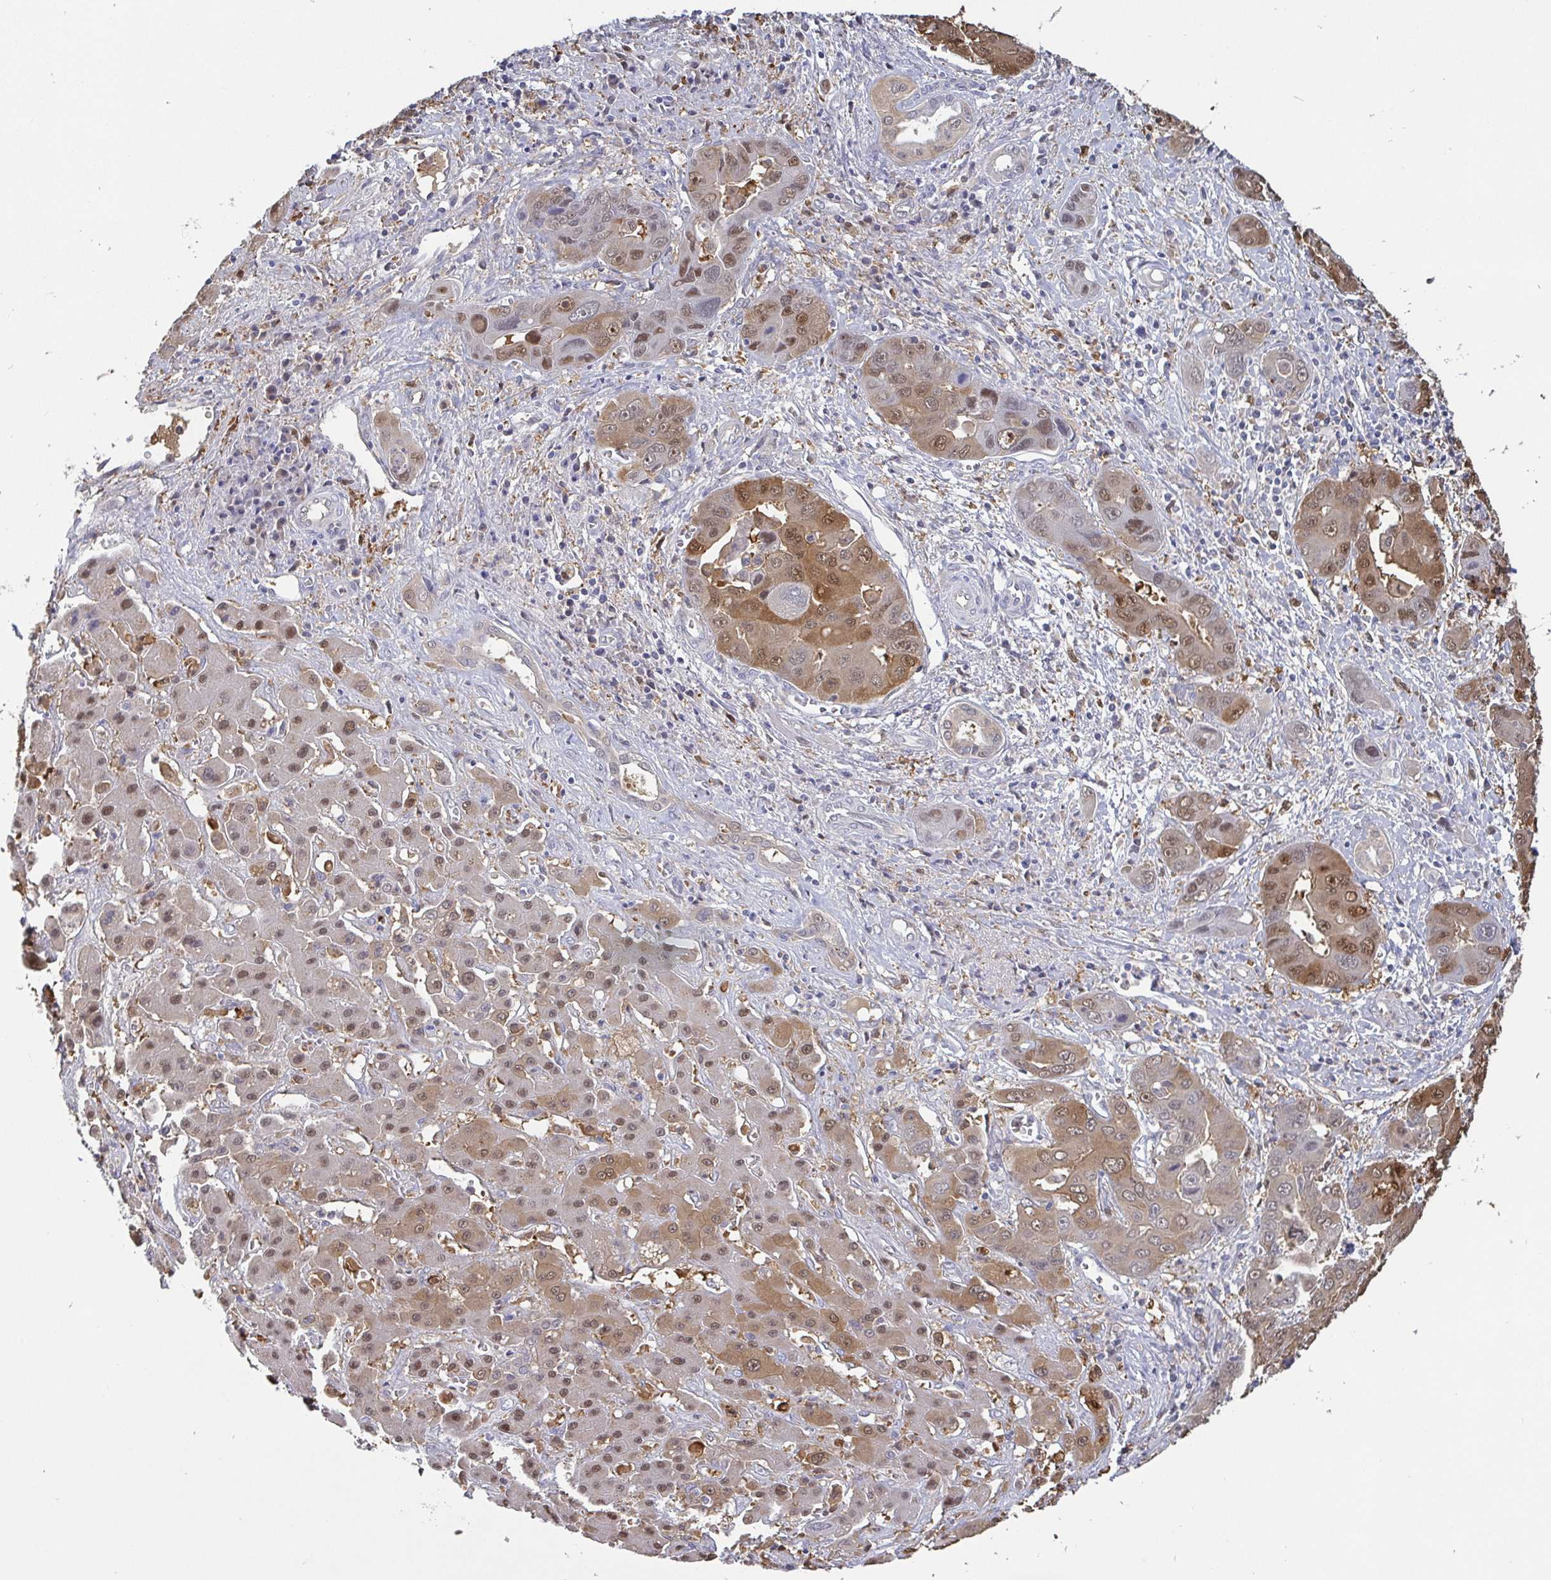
{"staining": {"intensity": "moderate", "quantity": "25%-75%", "location": "cytoplasmic/membranous,nuclear"}, "tissue": "liver cancer", "cell_type": "Tumor cells", "image_type": "cancer", "snomed": [{"axis": "morphology", "description": "Cholangiocarcinoma"}, {"axis": "topography", "description": "Liver"}], "caption": "Tumor cells exhibit medium levels of moderate cytoplasmic/membranous and nuclear expression in about 25%-75% of cells in human liver cancer. (DAB (3,3'-diaminobenzidine) = brown stain, brightfield microscopy at high magnification).", "gene": "IDH1", "patient": {"sex": "male", "age": 67}}